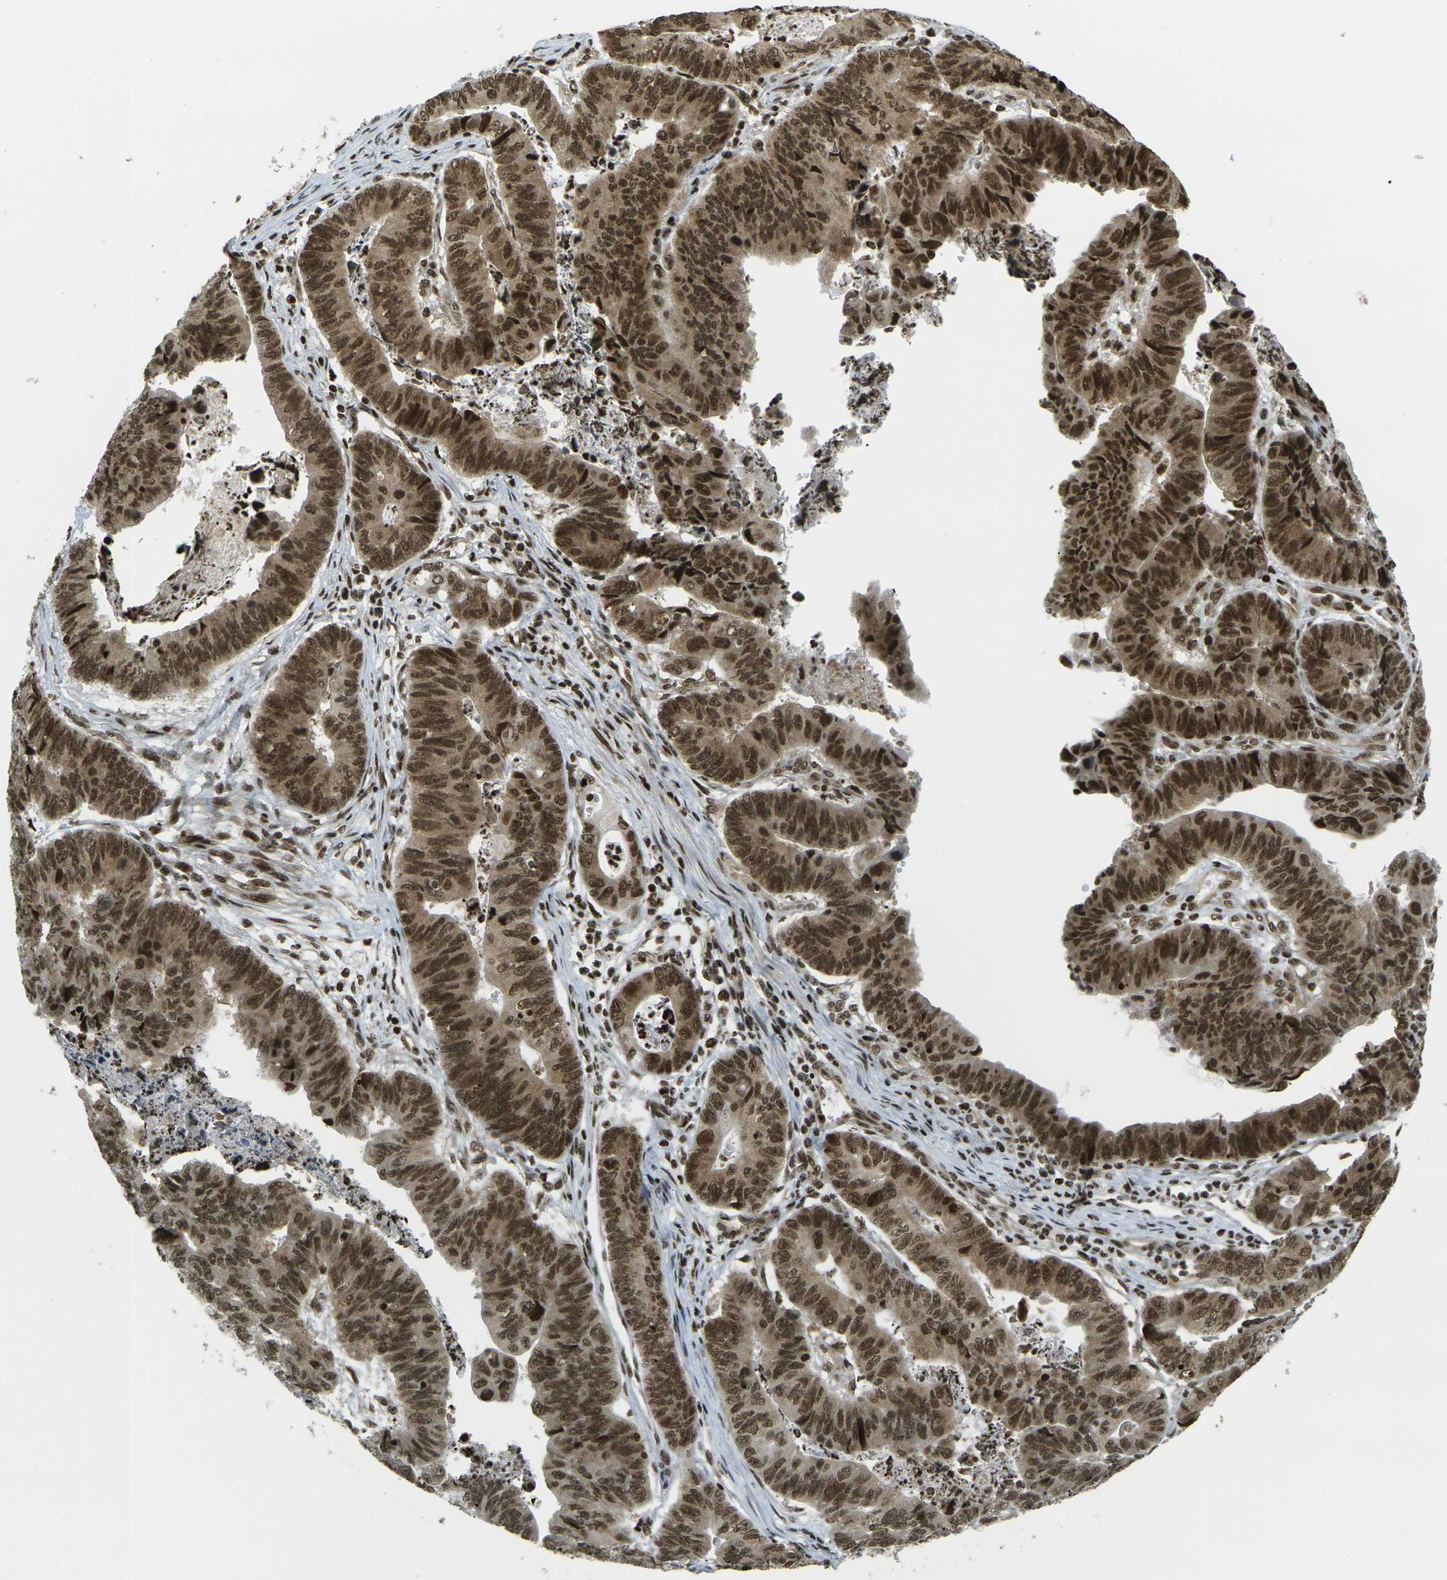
{"staining": {"intensity": "strong", "quantity": ">75%", "location": "cytoplasmic/membranous,nuclear"}, "tissue": "stomach cancer", "cell_type": "Tumor cells", "image_type": "cancer", "snomed": [{"axis": "morphology", "description": "Adenocarcinoma, NOS"}, {"axis": "topography", "description": "Stomach, lower"}], "caption": "IHC (DAB (3,3'-diaminobenzidine)) staining of stomach adenocarcinoma displays strong cytoplasmic/membranous and nuclear protein staining in approximately >75% of tumor cells. The protein is stained brown, and the nuclei are stained in blue (DAB (3,3'-diaminobenzidine) IHC with brightfield microscopy, high magnification).", "gene": "RUVBL2", "patient": {"sex": "male", "age": 77}}